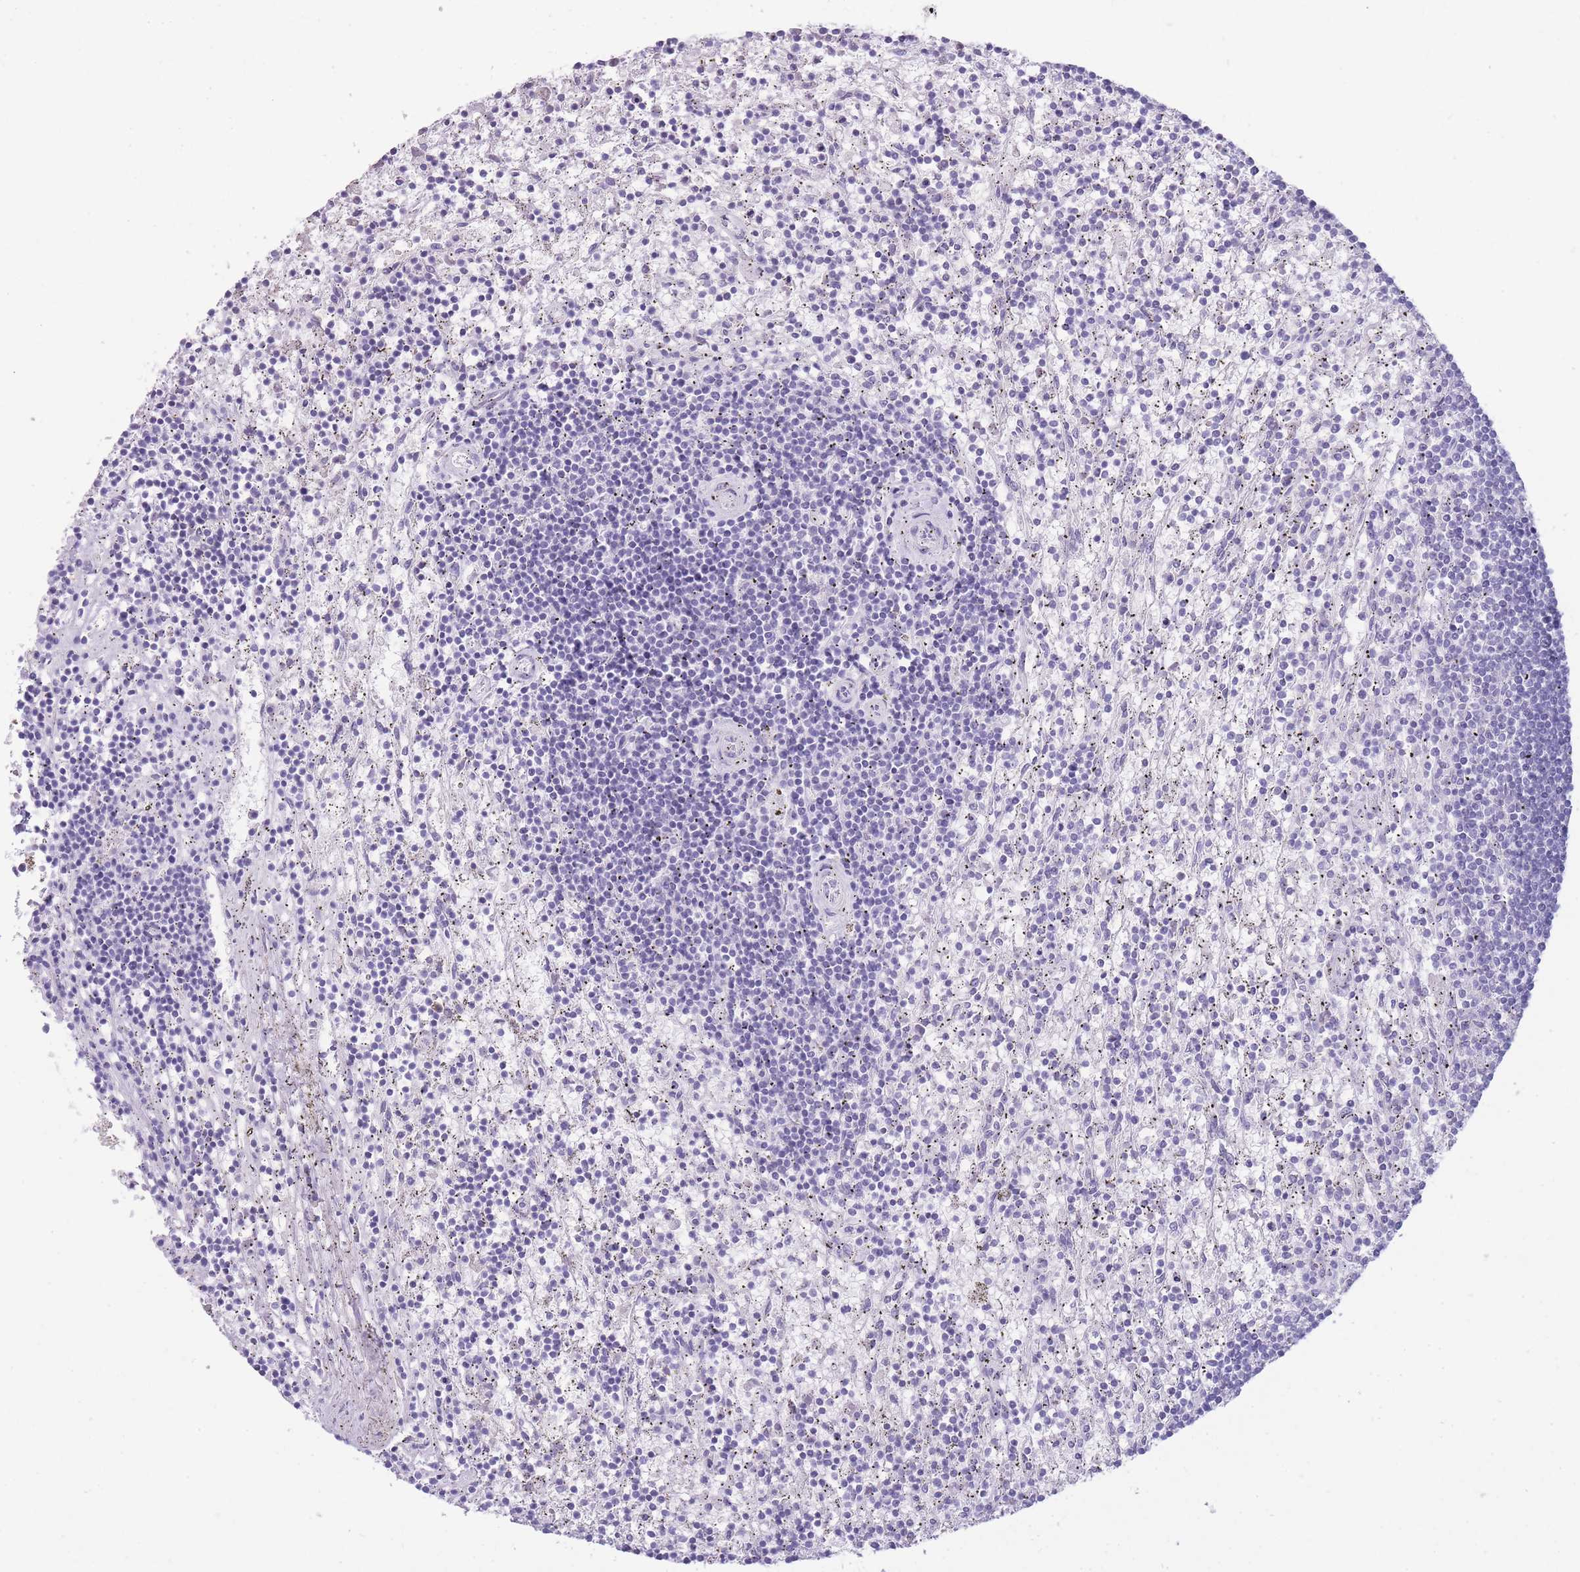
{"staining": {"intensity": "negative", "quantity": "none", "location": "none"}, "tissue": "lymphoma", "cell_type": "Tumor cells", "image_type": "cancer", "snomed": [{"axis": "morphology", "description": "Malignant lymphoma, non-Hodgkin's type, Low grade"}, {"axis": "topography", "description": "Spleen"}], "caption": "An image of human malignant lymphoma, non-Hodgkin's type (low-grade) is negative for staining in tumor cells.", "gene": "DCANP1", "patient": {"sex": "male", "age": 76}}